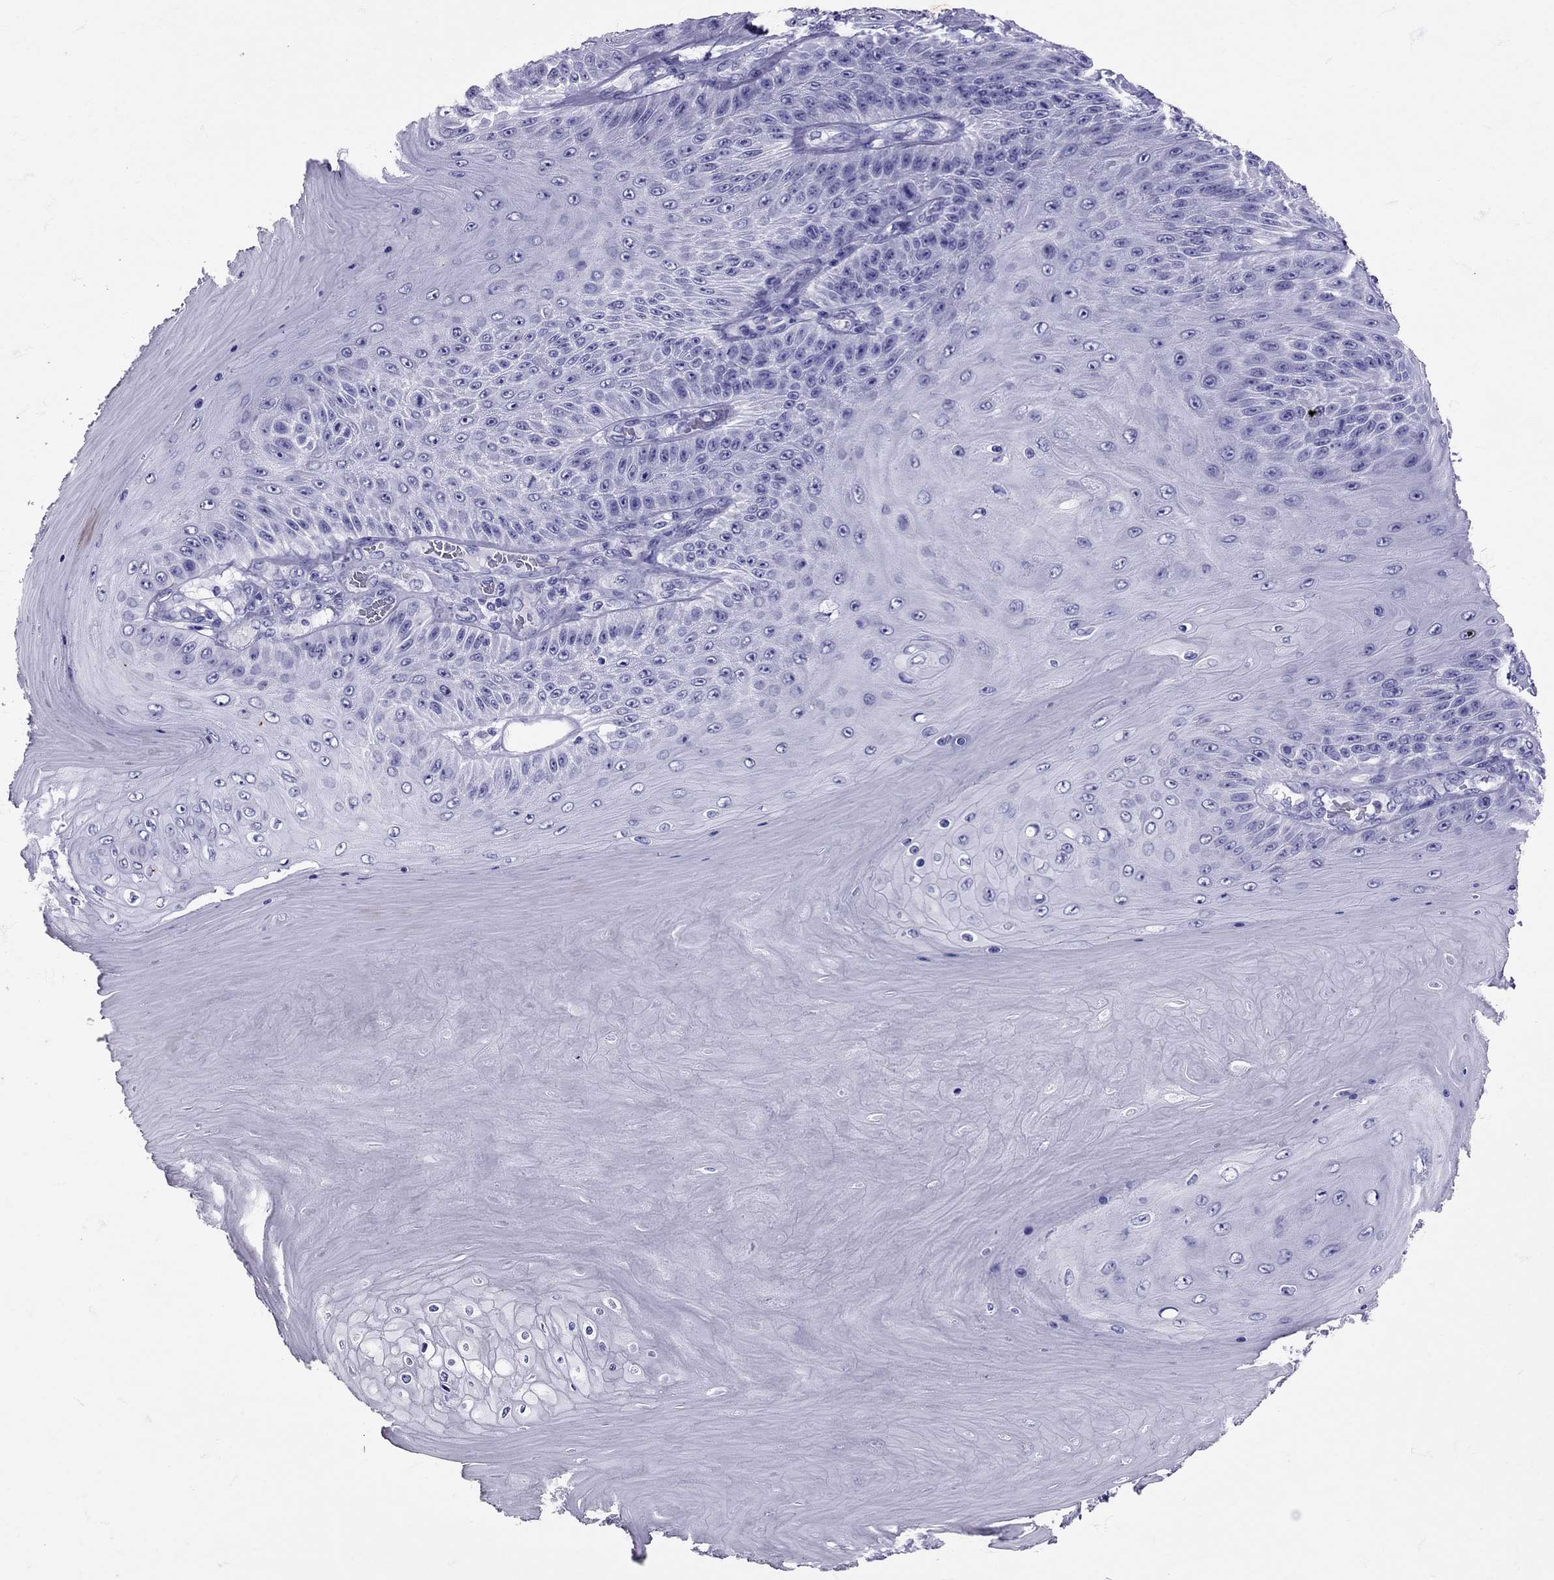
{"staining": {"intensity": "negative", "quantity": "none", "location": "none"}, "tissue": "skin cancer", "cell_type": "Tumor cells", "image_type": "cancer", "snomed": [{"axis": "morphology", "description": "Squamous cell carcinoma, NOS"}, {"axis": "topography", "description": "Skin"}], "caption": "IHC photomicrograph of human squamous cell carcinoma (skin) stained for a protein (brown), which reveals no positivity in tumor cells. (DAB immunohistochemistry with hematoxylin counter stain).", "gene": "AVP", "patient": {"sex": "male", "age": 62}}